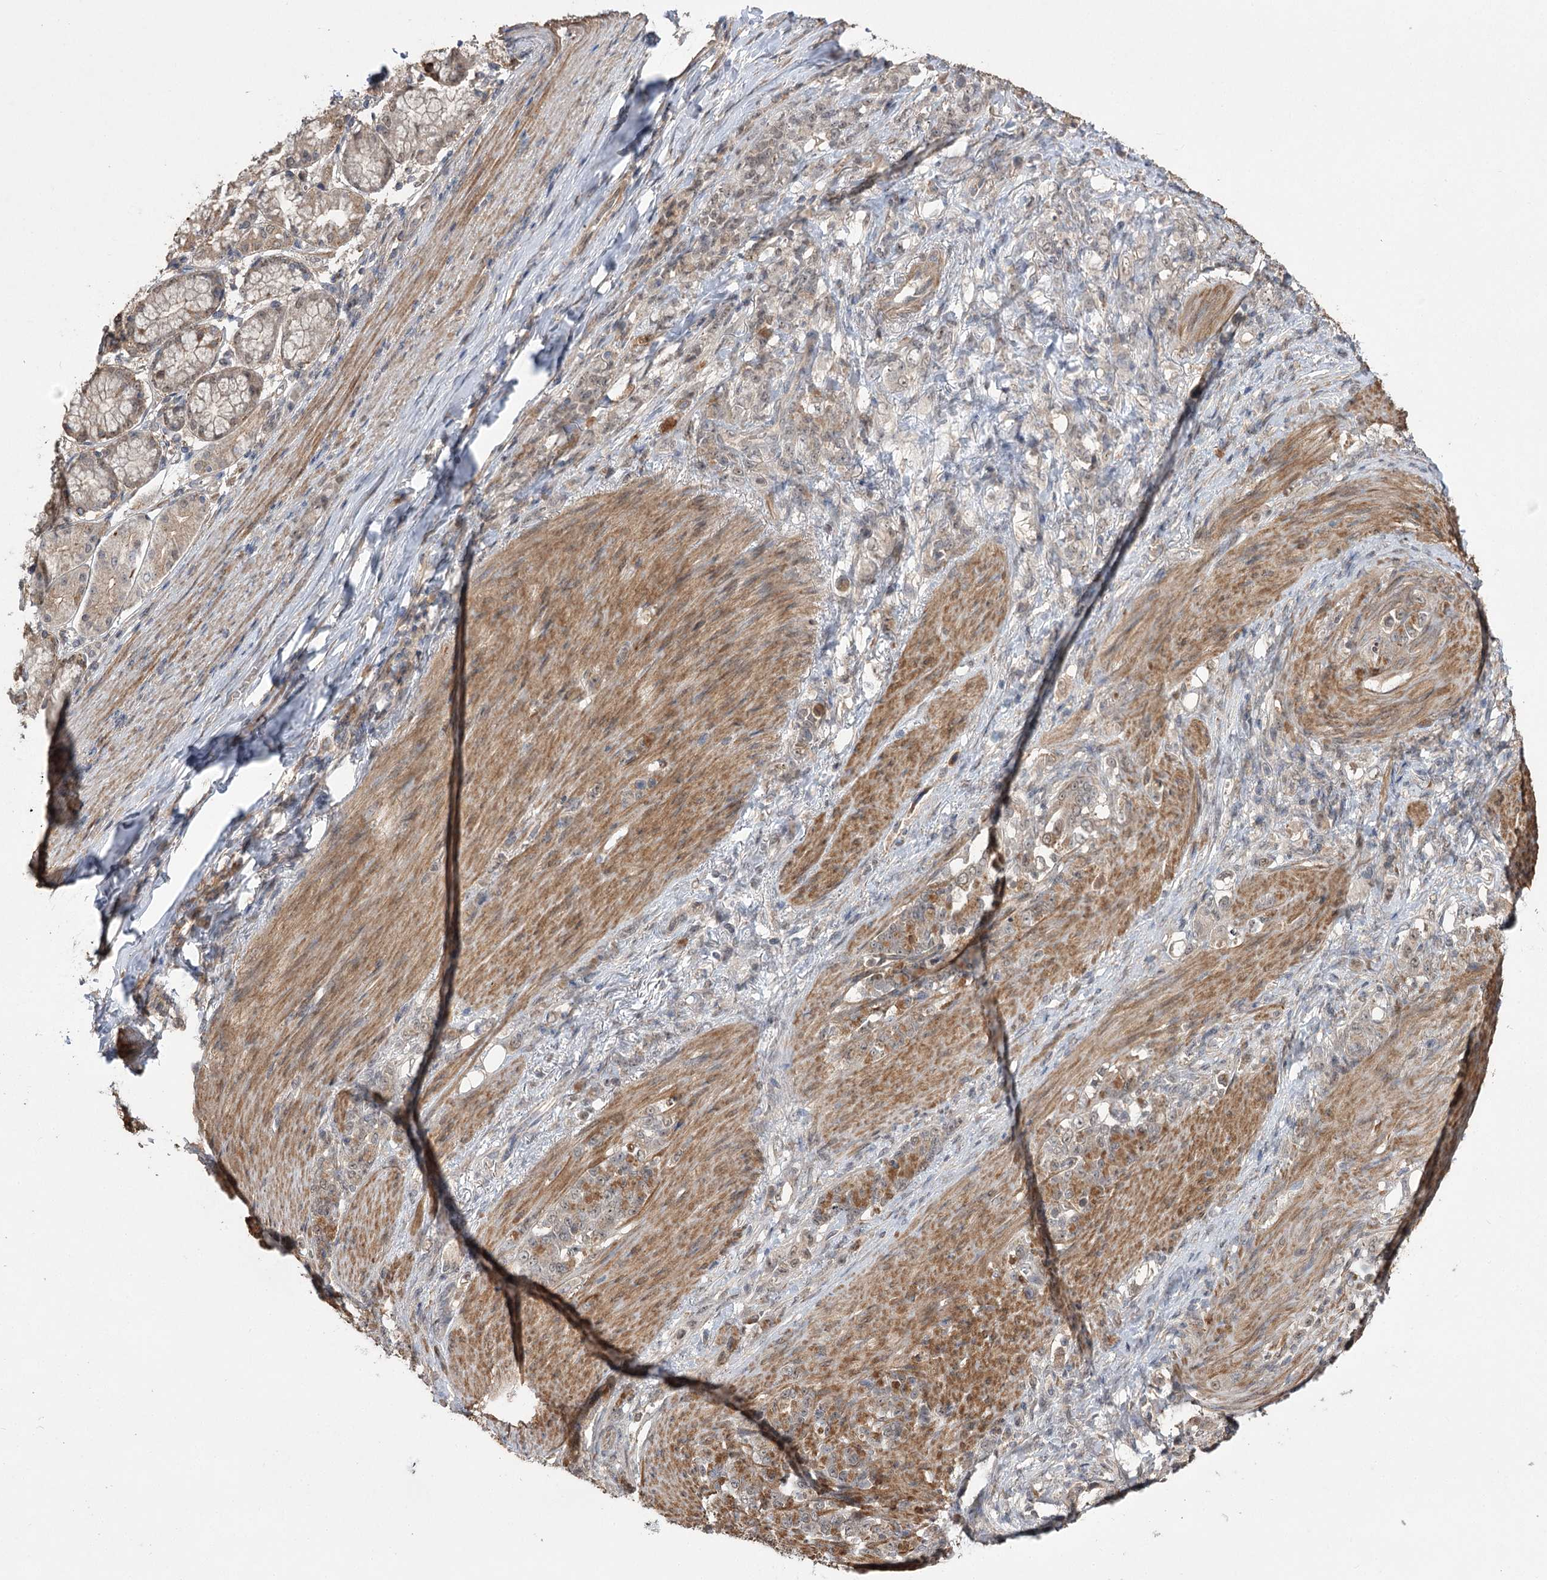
{"staining": {"intensity": "weak", "quantity": ">75%", "location": "cytoplasmic/membranous"}, "tissue": "stomach cancer", "cell_type": "Tumor cells", "image_type": "cancer", "snomed": [{"axis": "morphology", "description": "Adenocarcinoma, NOS"}, {"axis": "topography", "description": "Stomach"}], "caption": "Immunohistochemistry (IHC) micrograph of neoplastic tissue: human stomach cancer (adenocarcinoma) stained using immunohistochemistry (IHC) displays low levels of weak protein expression localized specifically in the cytoplasmic/membranous of tumor cells, appearing as a cytoplasmic/membranous brown color.", "gene": "TENM2", "patient": {"sex": "female", "age": 79}}